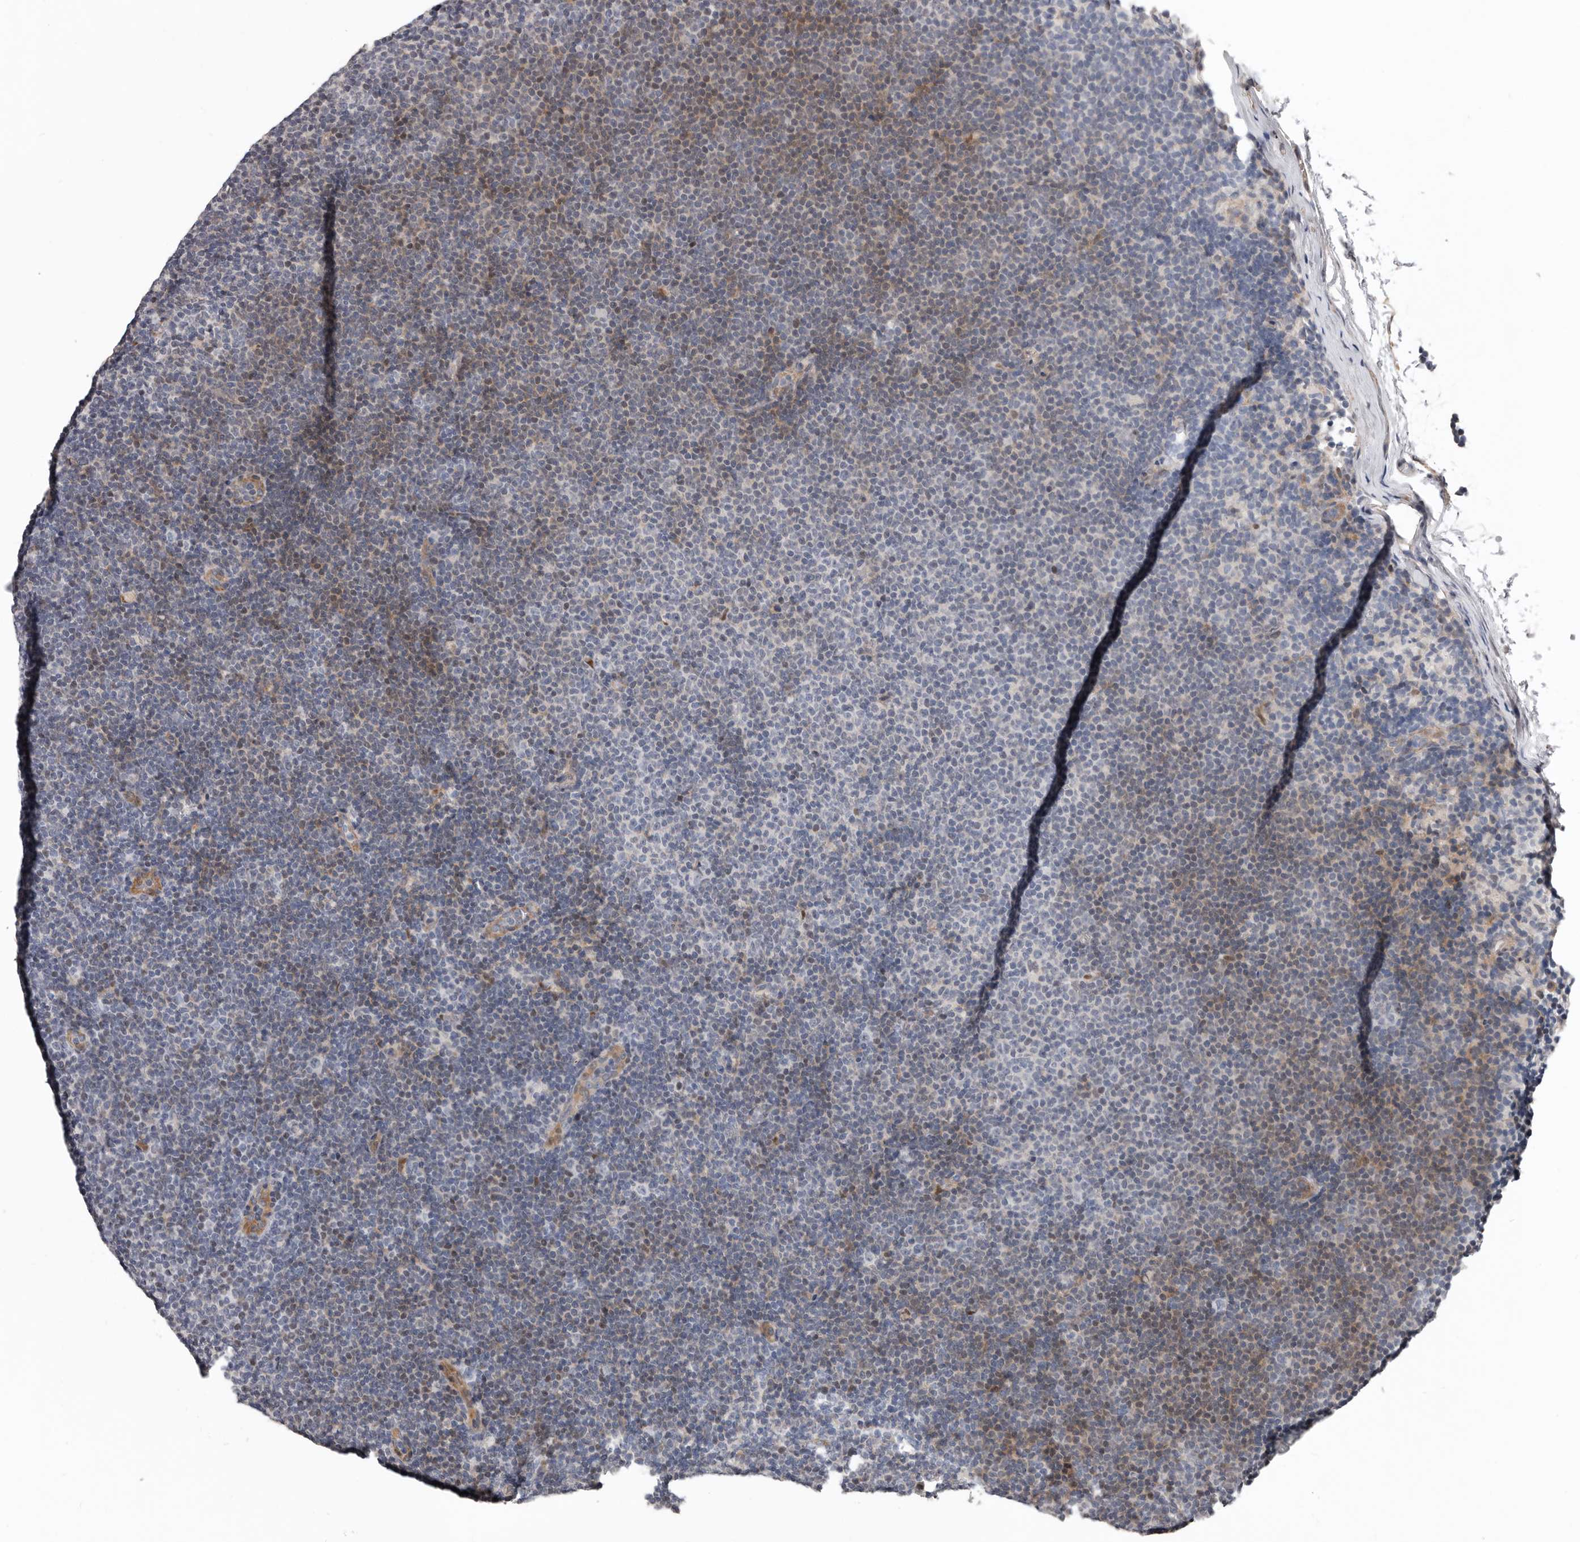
{"staining": {"intensity": "negative", "quantity": "none", "location": "none"}, "tissue": "lymphoma", "cell_type": "Tumor cells", "image_type": "cancer", "snomed": [{"axis": "morphology", "description": "Malignant lymphoma, non-Hodgkin's type, Low grade"}, {"axis": "topography", "description": "Lymph node"}], "caption": "High magnification brightfield microscopy of low-grade malignant lymphoma, non-Hodgkin's type stained with DAB (brown) and counterstained with hematoxylin (blue): tumor cells show no significant expression.", "gene": "RNF217", "patient": {"sex": "female", "age": 53}}